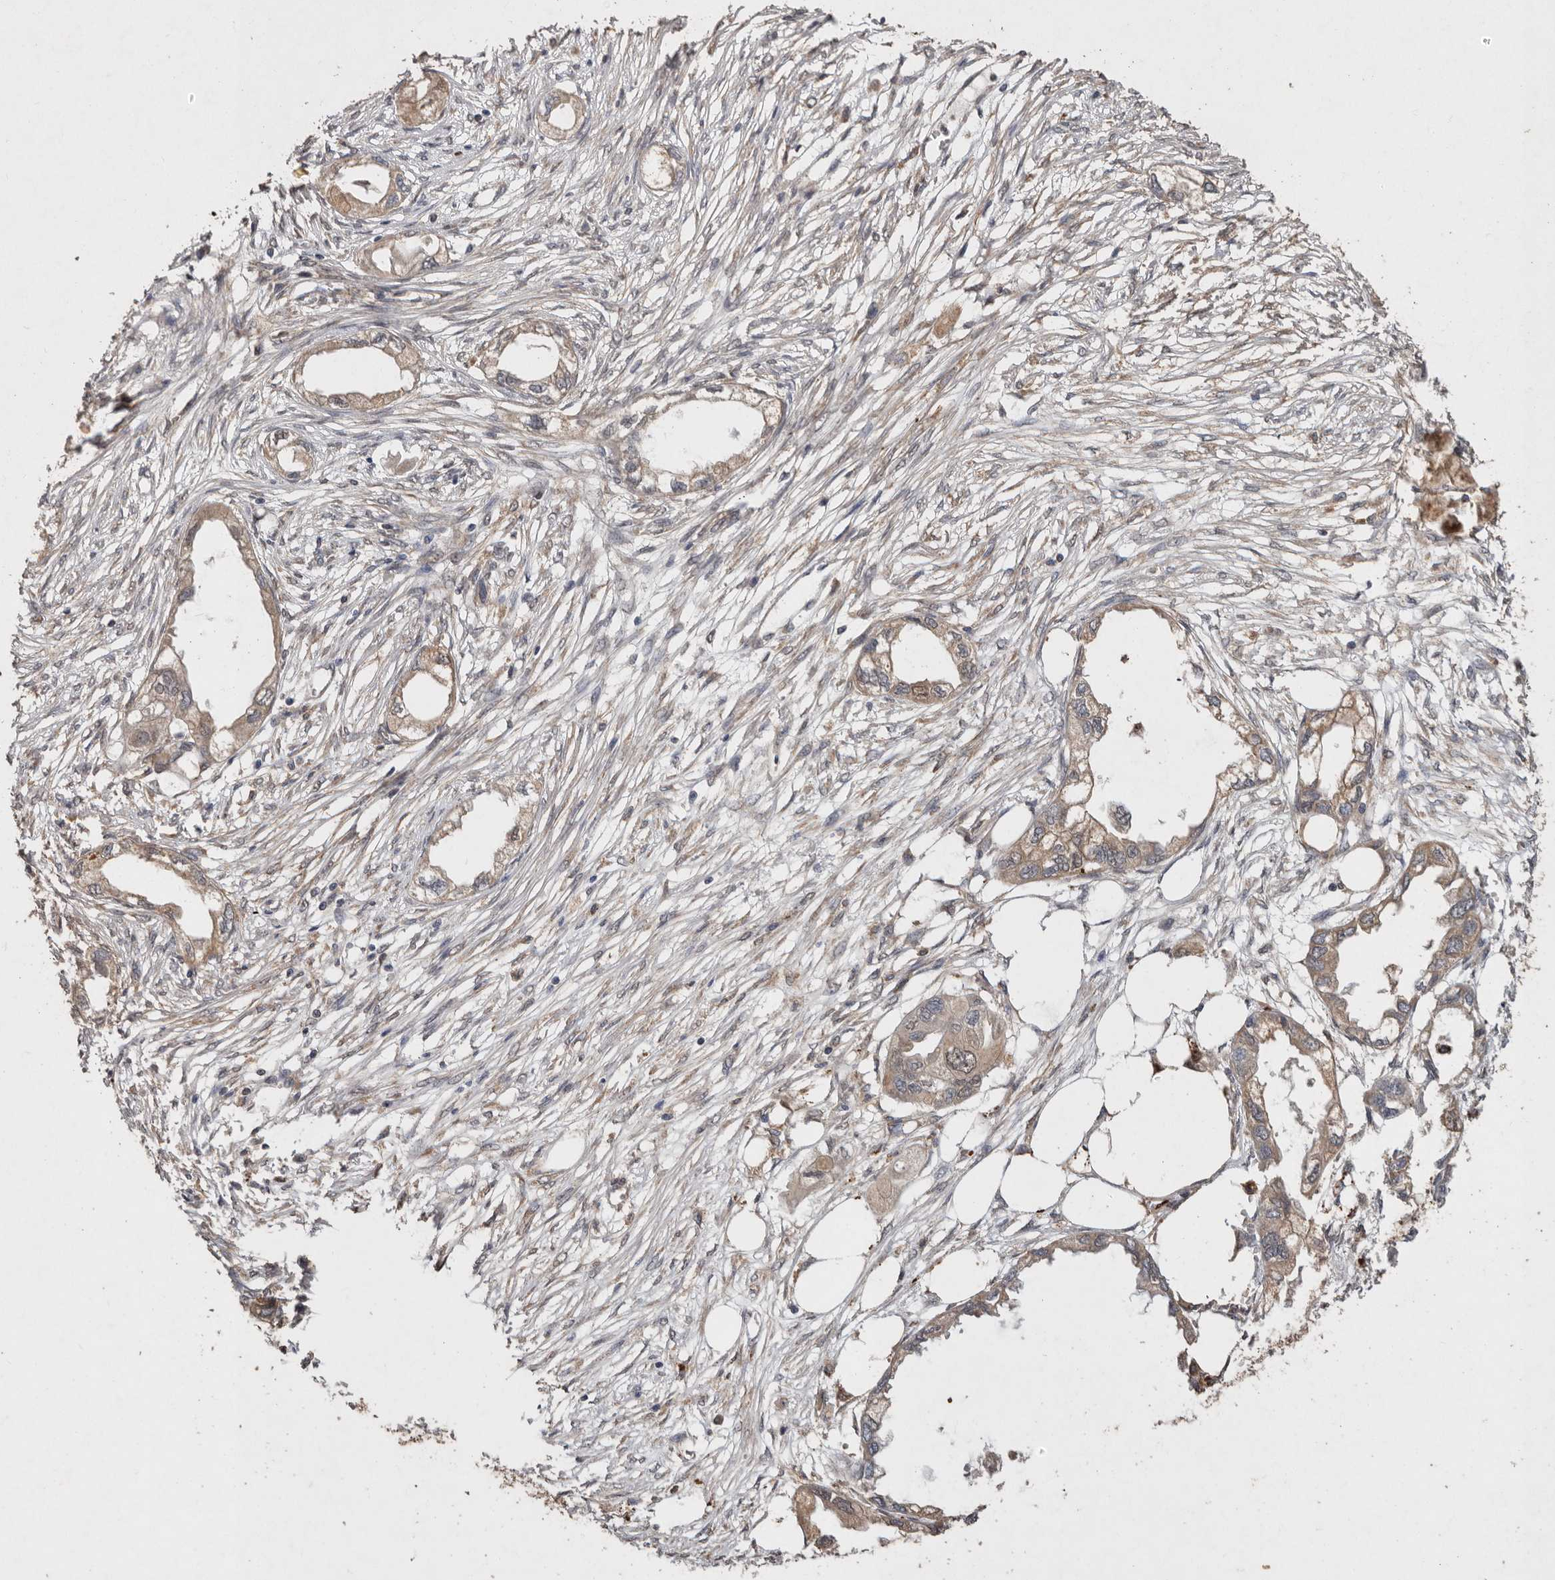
{"staining": {"intensity": "weak", "quantity": "25%-75%", "location": "cytoplasmic/membranous"}, "tissue": "endometrial cancer", "cell_type": "Tumor cells", "image_type": "cancer", "snomed": [{"axis": "morphology", "description": "Adenocarcinoma, NOS"}, {"axis": "morphology", "description": "Adenocarcinoma, metastatic, NOS"}, {"axis": "topography", "description": "Adipose tissue"}, {"axis": "topography", "description": "Endometrium"}], "caption": "Protein staining of endometrial cancer (metastatic adenocarcinoma) tissue displays weak cytoplasmic/membranous staining in about 25%-75% of tumor cells. (Brightfield microscopy of DAB IHC at high magnification).", "gene": "EDEM1", "patient": {"sex": "female", "age": 67}}